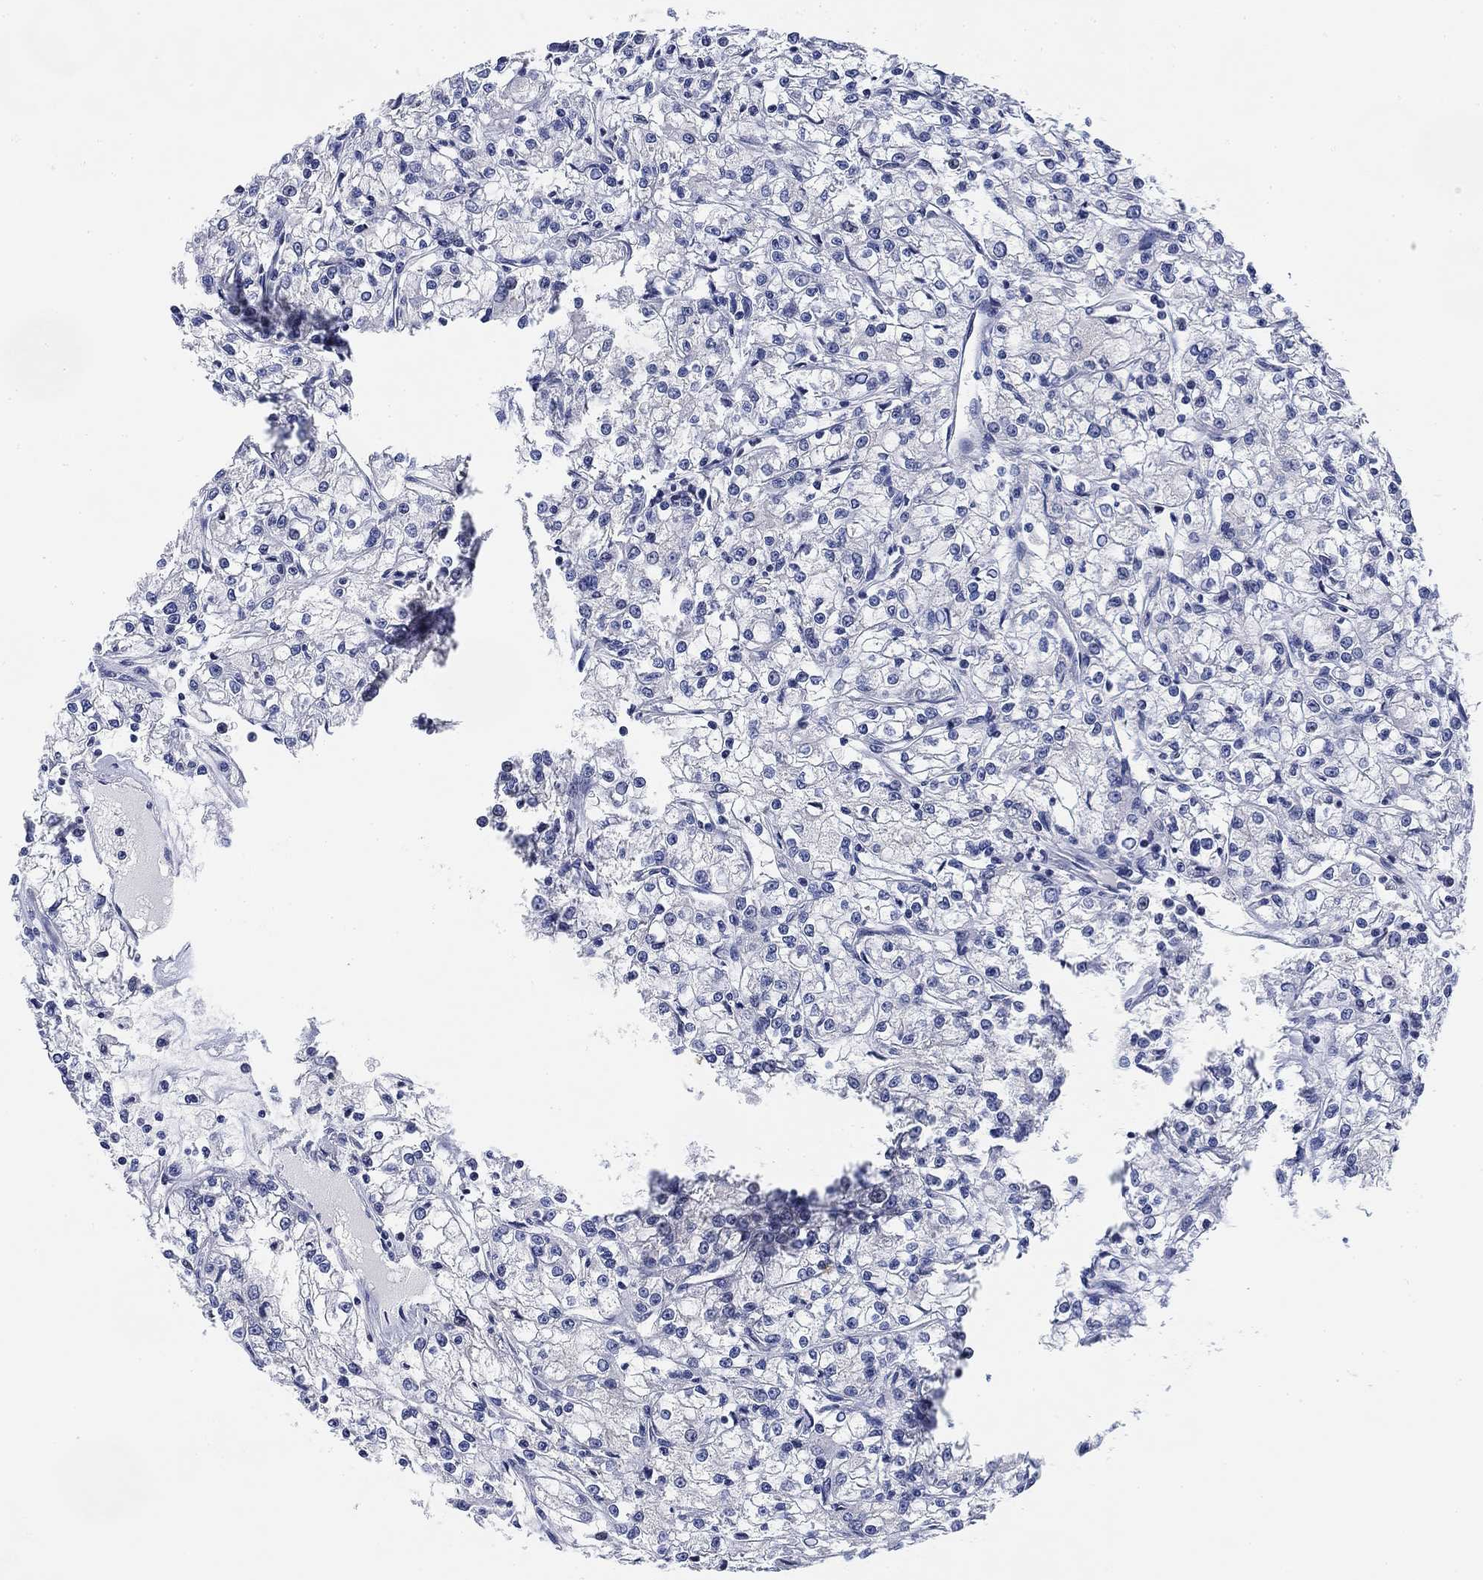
{"staining": {"intensity": "negative", "quantity": "none", "location": "none"}, "tissue": "renal cancer", "cell_type": "Tumor cells", "image_type": "cancer", "snomed": [{"axis": "morphology", "description": "Adenocarcinoma, NOS"}, {"axis": "topography", "description": "Kidney"}], "caption": "This is an immunohistochemistry photomicrograph of renal cancer (adenocarcinoma). There is no staining in tumor cells.", "gene": "DAZL", "patient": {"sex": "female", "age": 59}}